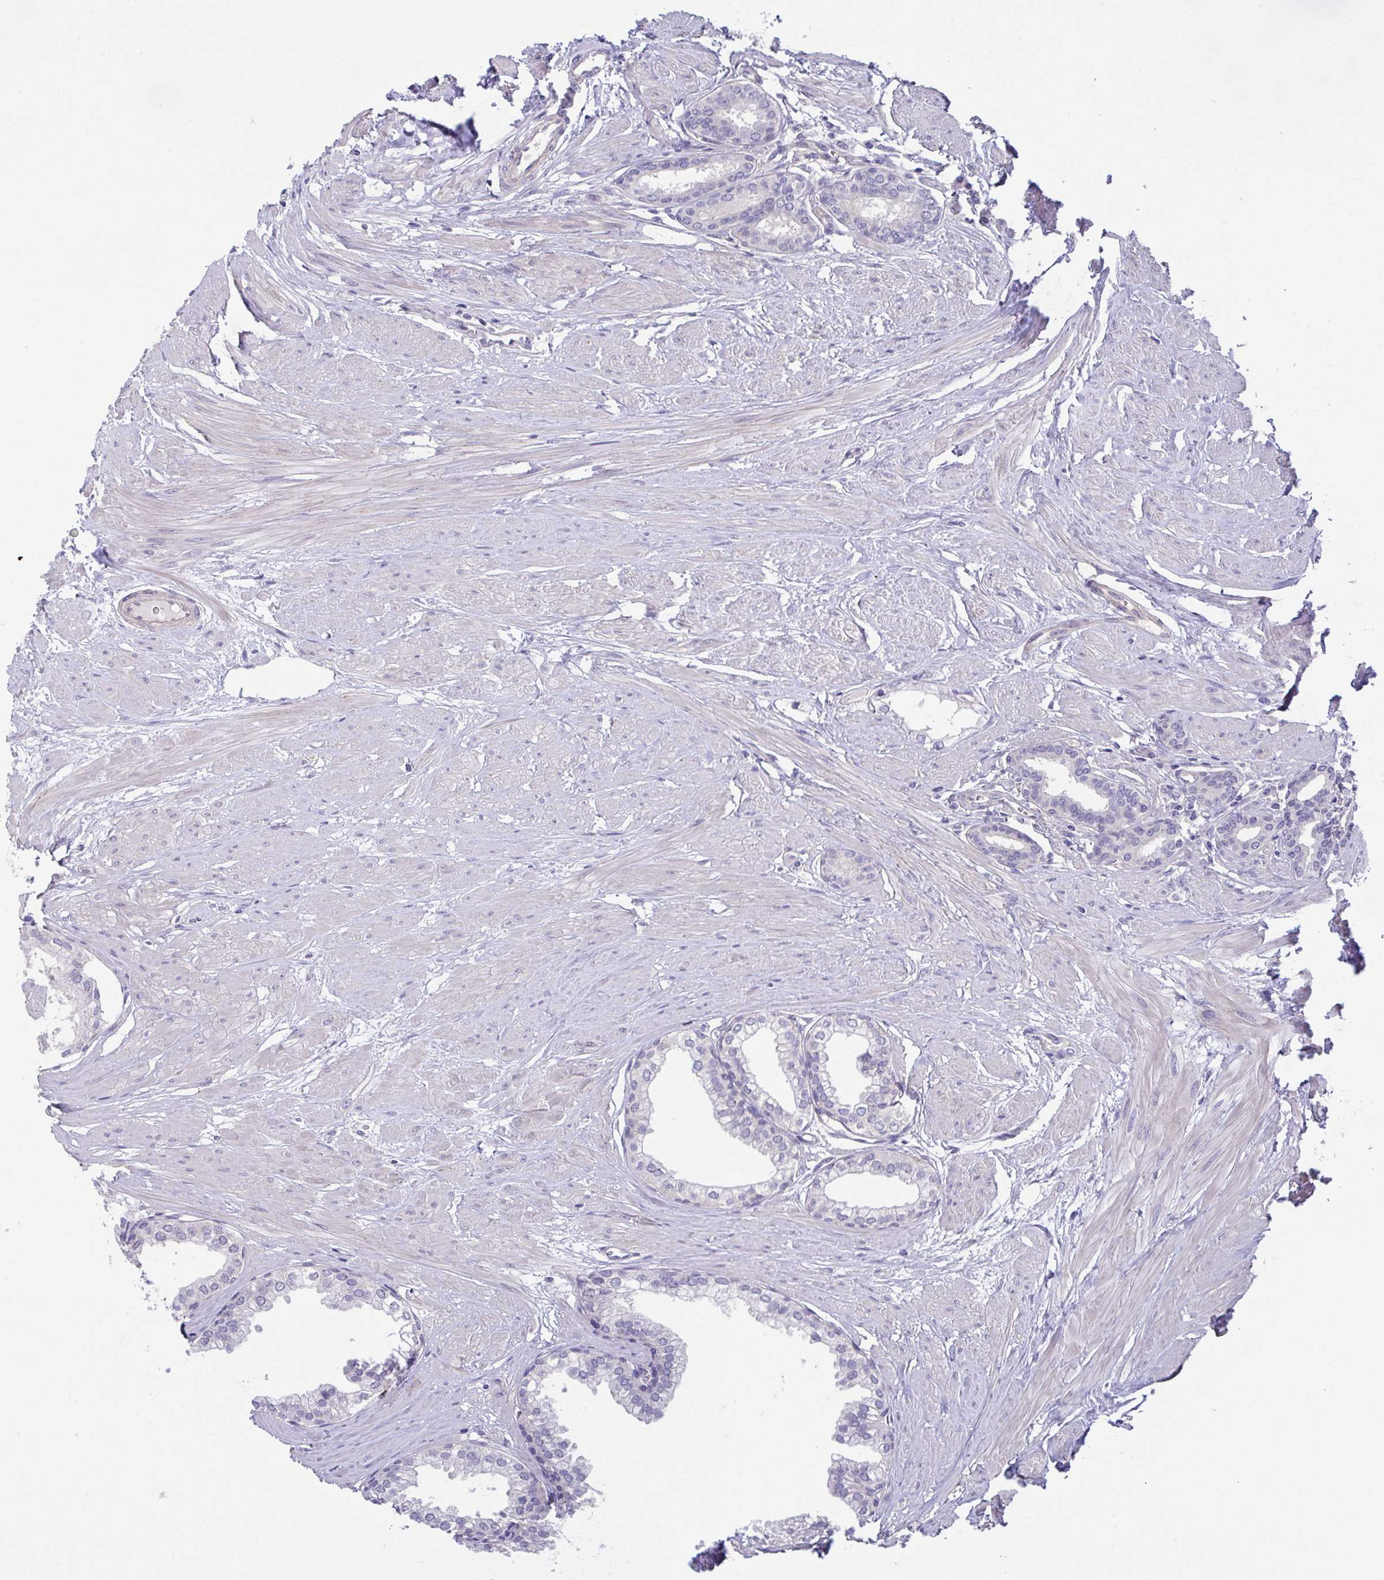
{"staining": {"intensity": "negative", "quantity": "none", "location": "none"}, "tissue": "prostate", "cell_type": "Glandular cells", "image_type": "normal", "snomed": [{"axis": "morphology", "description": "Normal tissue, NOS"}, {"axis": "topography", "description": "Prostate"}, {"axis": "topography", "description": "Peripheral nerve tissue"}], "caption": "High power microscopy photomicrograph of an immunohistochemistry (IHC) image of normal prostate, revealing no significant positivity in glandular cells.", "gene": "RHOXF1", "patient": {"sex": "male", "age": 55}}